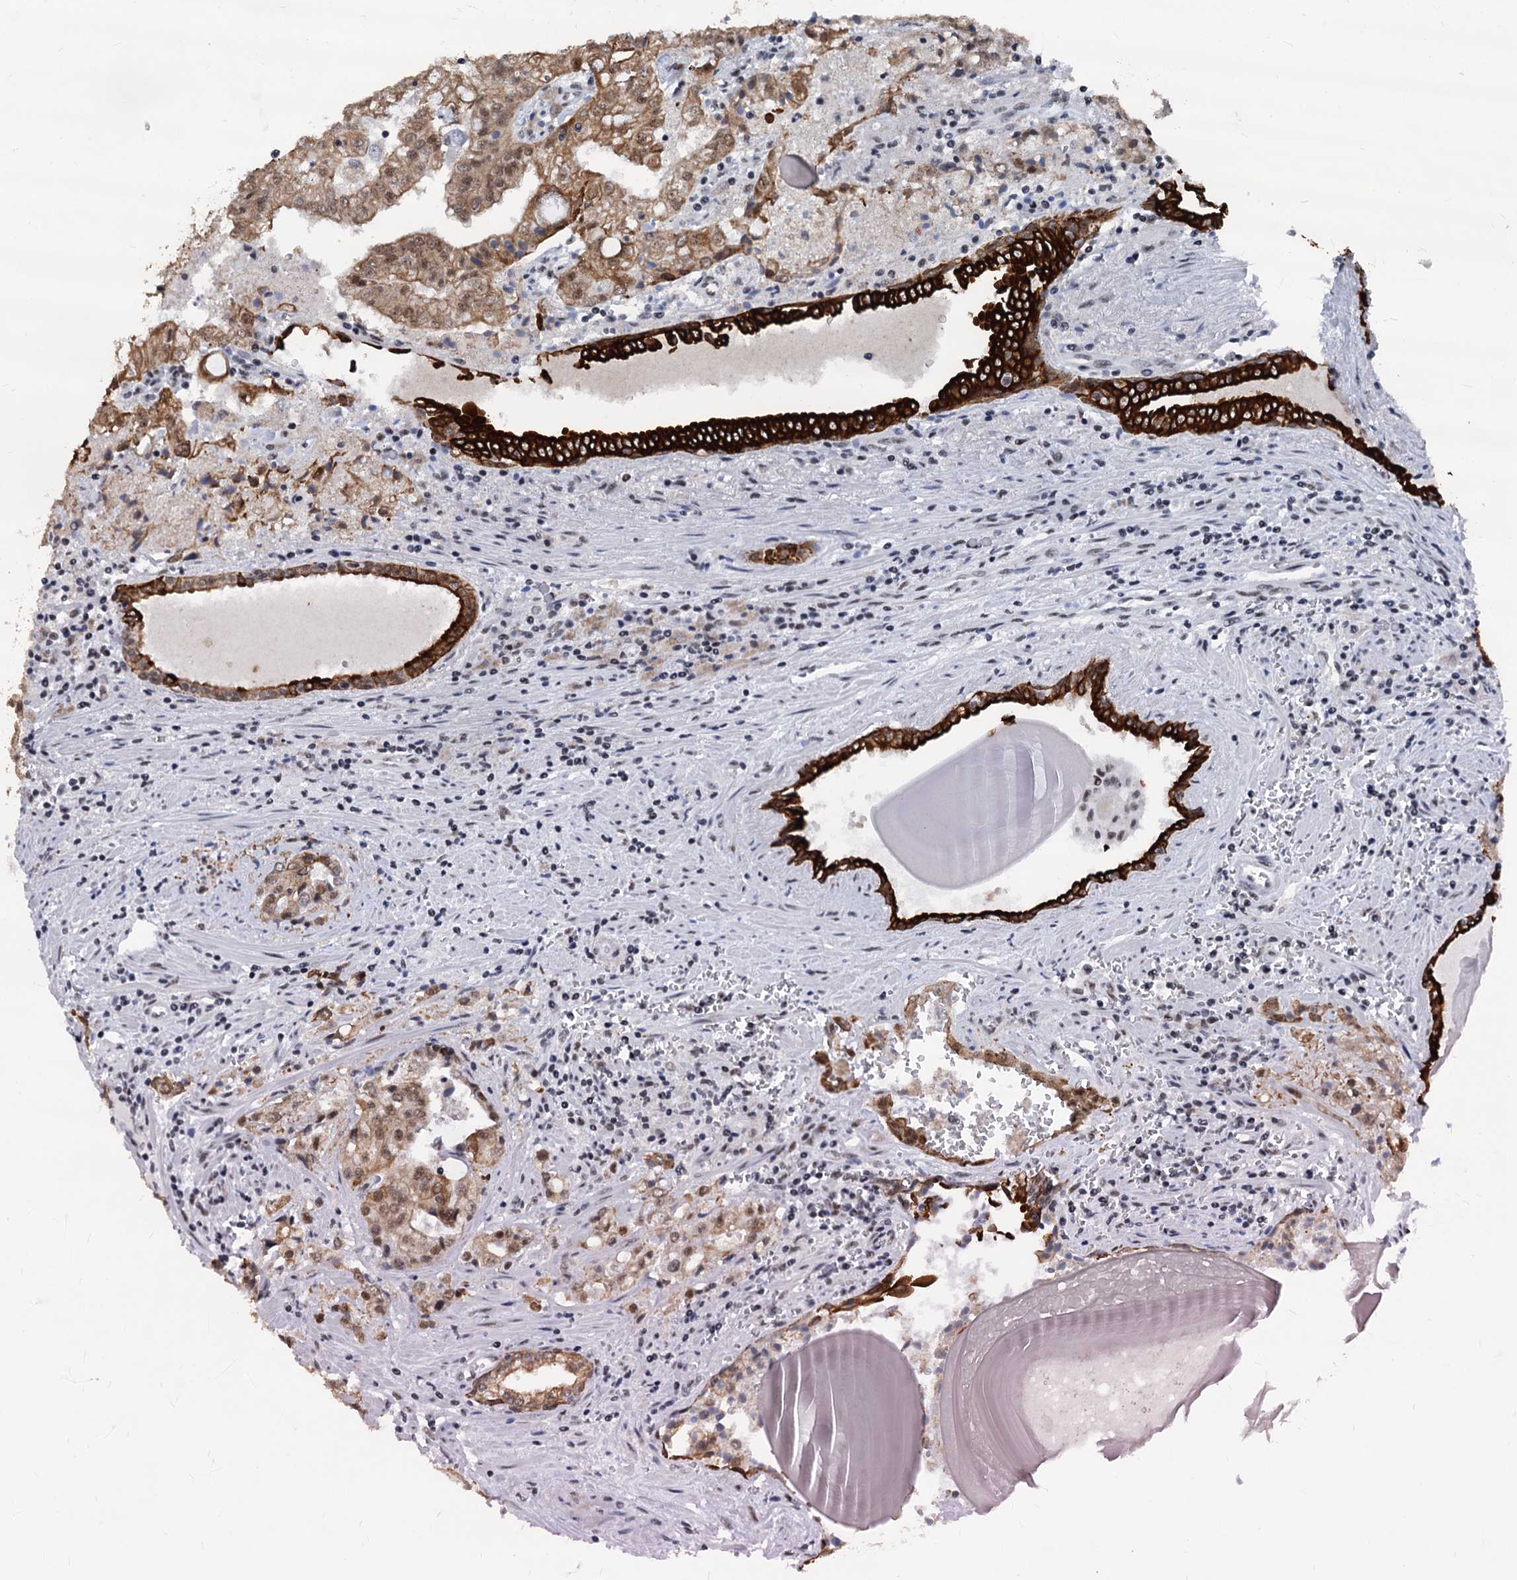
{"staining": {"intensity": "moderate", "quantity": ">75%", "location": "cytoplasmic/membranous,nuclear"}, "tissue": "prostate cancer", "cell_type": "Tumor cells", "image_type": "cancer", "snomed": [{"axis": "morphology", "description": "Adenocarcinoma, High grade"}, {"axis": "topography", "description": "Prostate"}], "caption": "Immunohistochemistry (IHC) staining of prostate cancer, which exhibits medium levels of moderate cytoplasmic/membranous and nuclear staining in approximately >75% of tumor cells indicating moderate cytoplasmic/membranous and nuclear protein positivity. The staining was performed using DAB (brown) for protein detection and nuclei were counterstained in hematoxylin (blue).", "gene": "DDX23", "patient": {"sex": "male", "age": 68}}